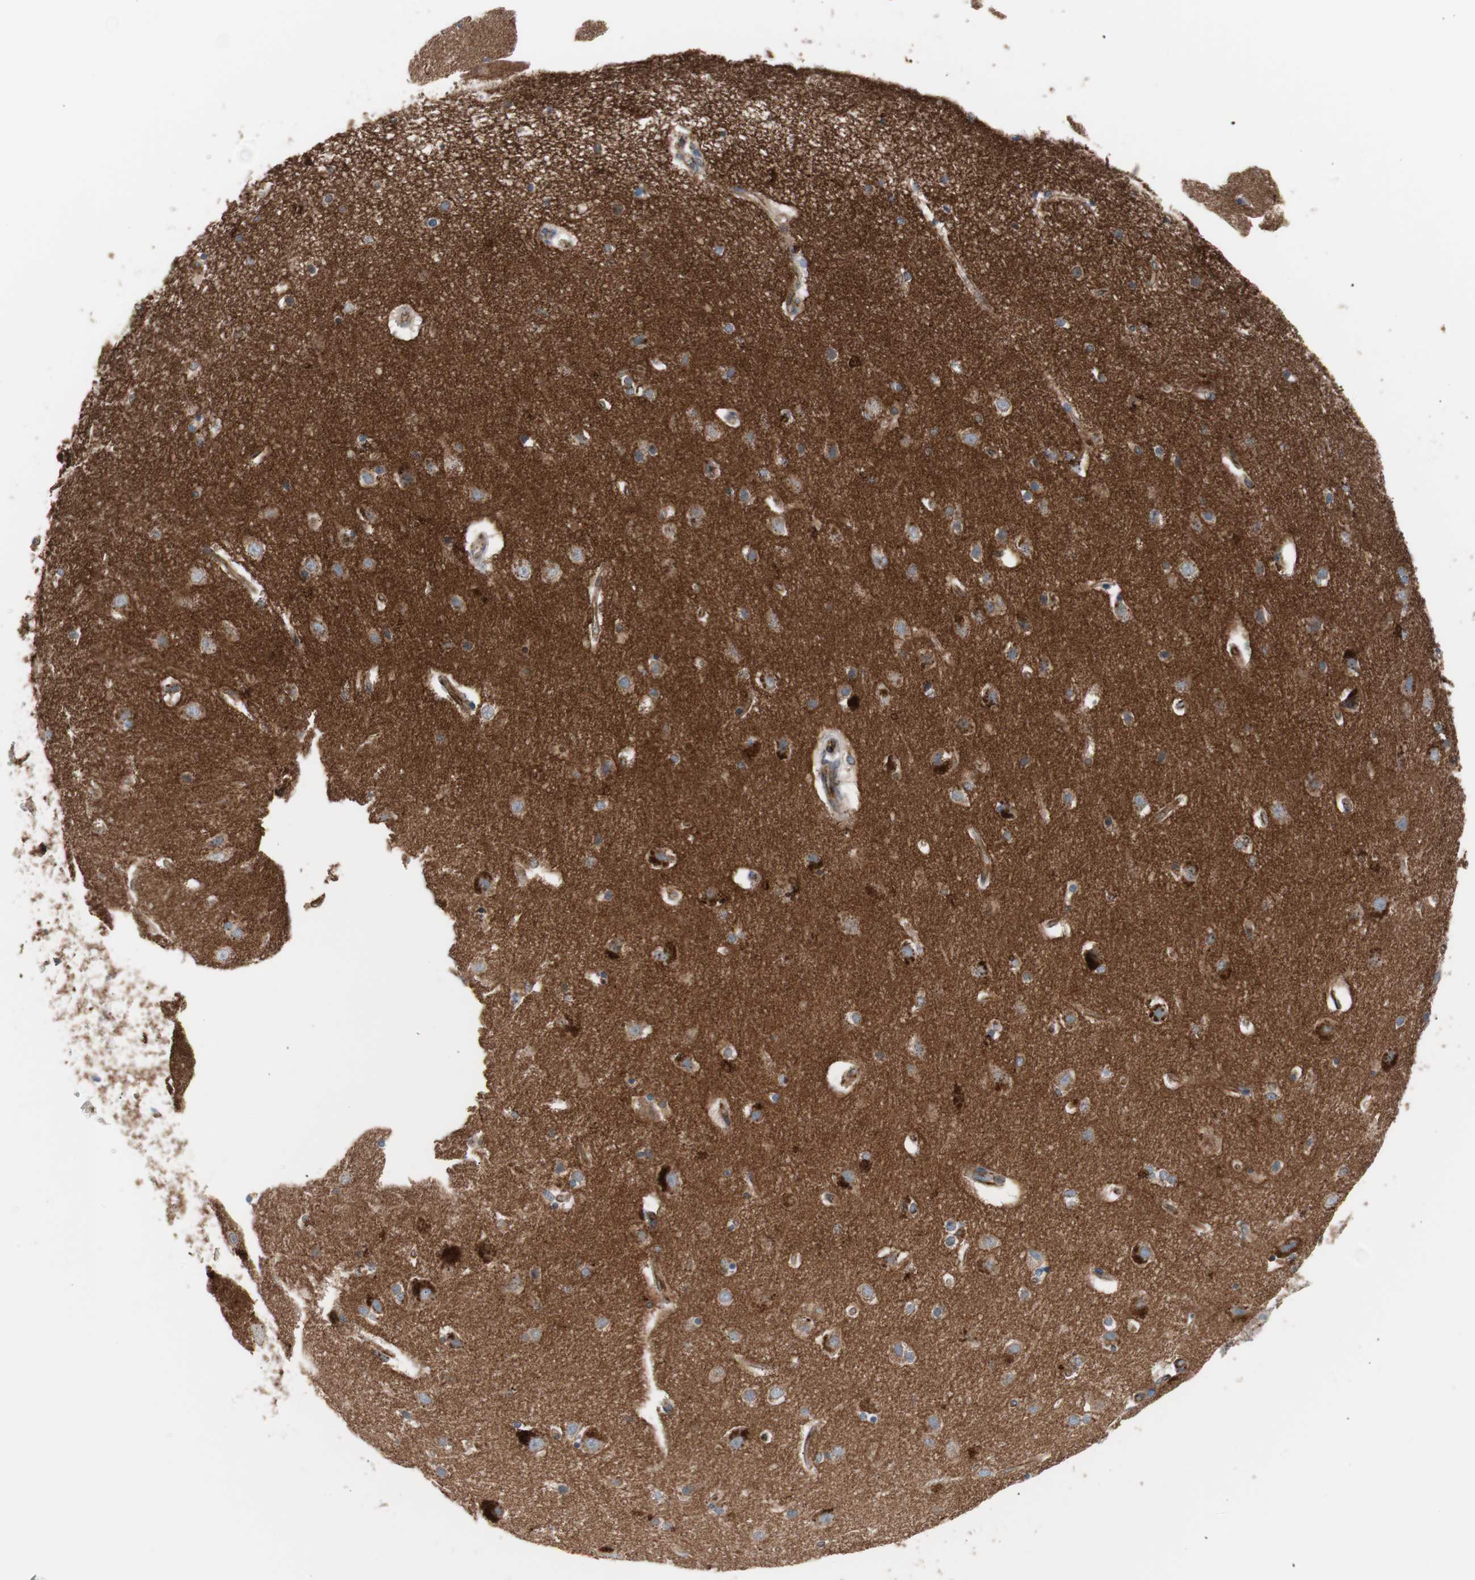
{"staining": {"intensity": "strong", "quantity": ">75%", "location": "cytoplasmic/membranous"}, "tissue": "caudate", "cell_type": "Glial cells", "image_type": "normal", "snomed": [{"axis": "morphology", "description": "Normal tissue, NOS"}, {"axis": "topography", "description": "Lateral ventricle wall"}], "caption": "This is a micrograph of immunohistochemistry (IHC) staining of benign caudate, which shows strong staining in the cytoplasmic/membranous of glial cells.", "gene": "FLOT2", "patient": {"sex": "female", "age": 54}}